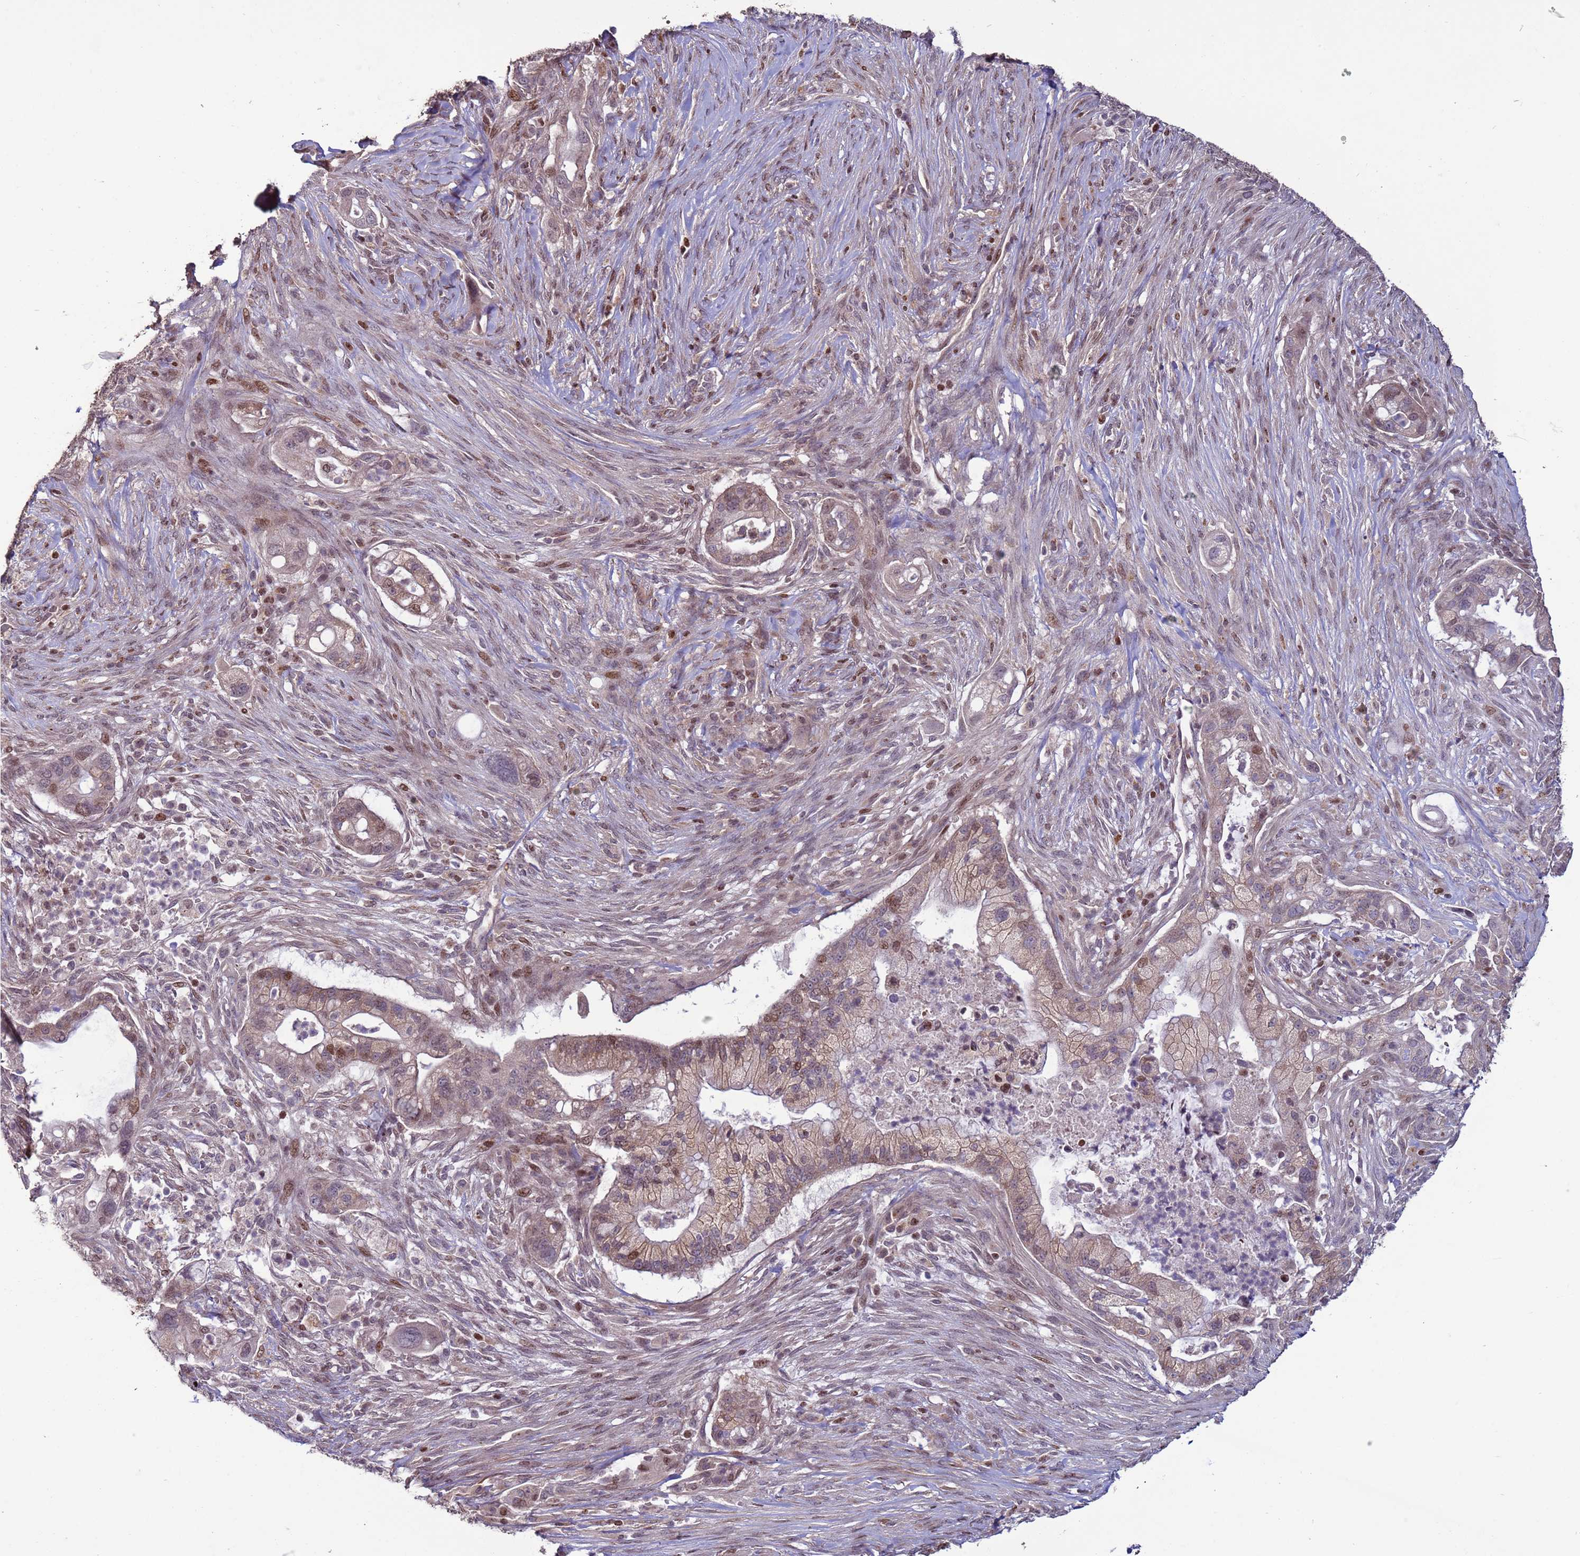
{"staining": {"intensity": "weak", "quantity": ">75%", "location": "cytoplasmic/membranous,nuclear"}, "tissue": "pancreatic cancer", "cell_type": "Tumor cells", "image_type": "cancer", "snomed": [{"axis": "morphology", "description": "Adenocarcinoma, NOS"}, {"axis": "topography", "description": "Pancreas"}], "caption": "There is low levels of weak cytoplasmic/membranous and nuclear positivity in tumor cells of adenocarcinoma (pancreatic), as demonstrated by immunohistochemical staining (brown color).", "gene": "HGH1", "patient": {"sex": "male", "age": 44}}